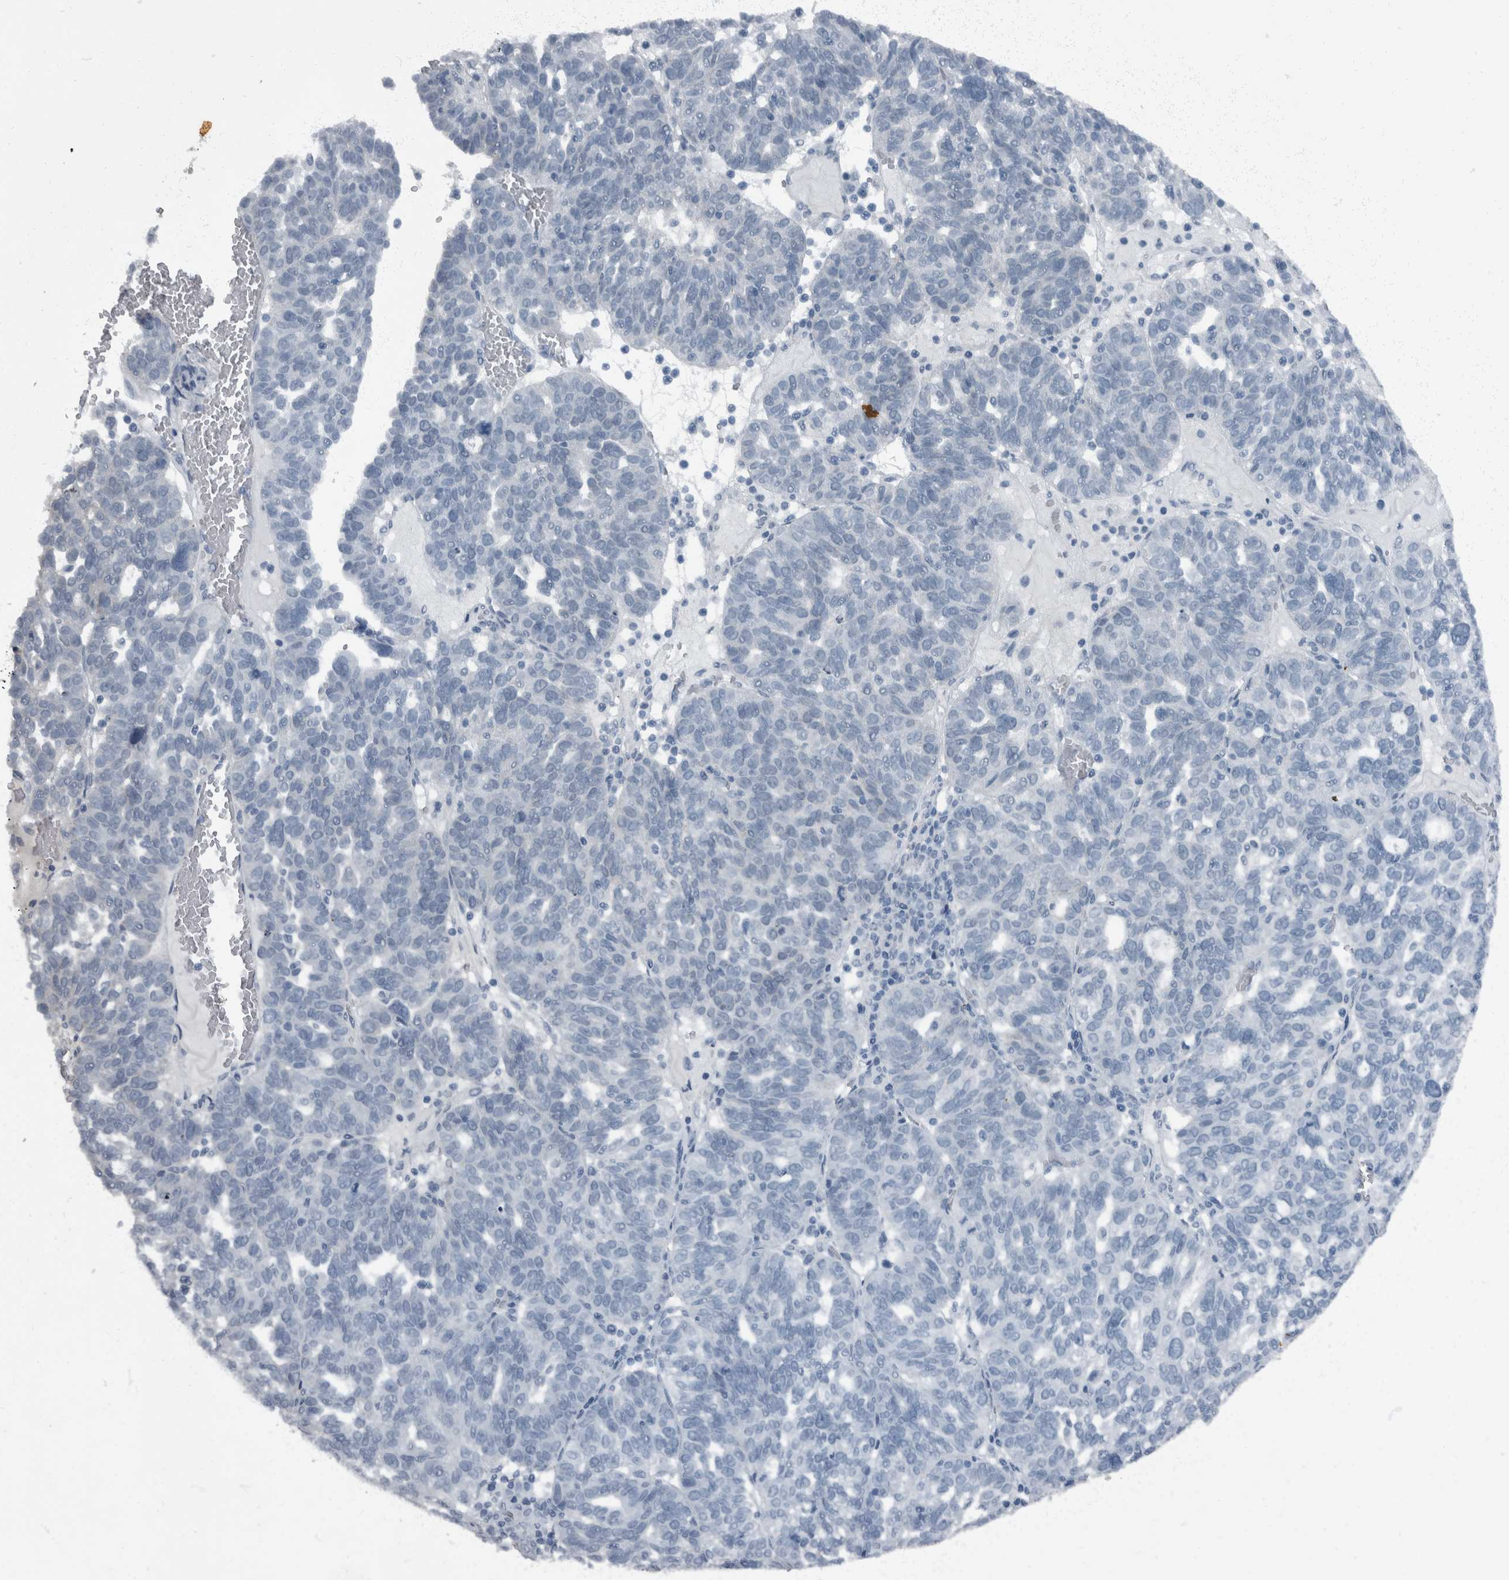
{"staining": {"intensity": "negative", "quantity": "none", "location": "none"}, "tissue": "ovarian cancer", "cell_type": "Tumor cells", "image_type": "cancer", "snomed": [{"axis": "morphology", "description": "Cystadenocarcinoma, serous, NOS"}, {"axis": "topography", "description": "Ovary"}], "caption": "Serous cystadenocarcinoma (ovarian) was stained to show a protein in brown. There is no significant staining in tumor cells. (Brightfield microscopy of DAB immunohistochemistry at high magnification).", "gene": "WDR33", "patient": {"sex": "female", "age": 59}}